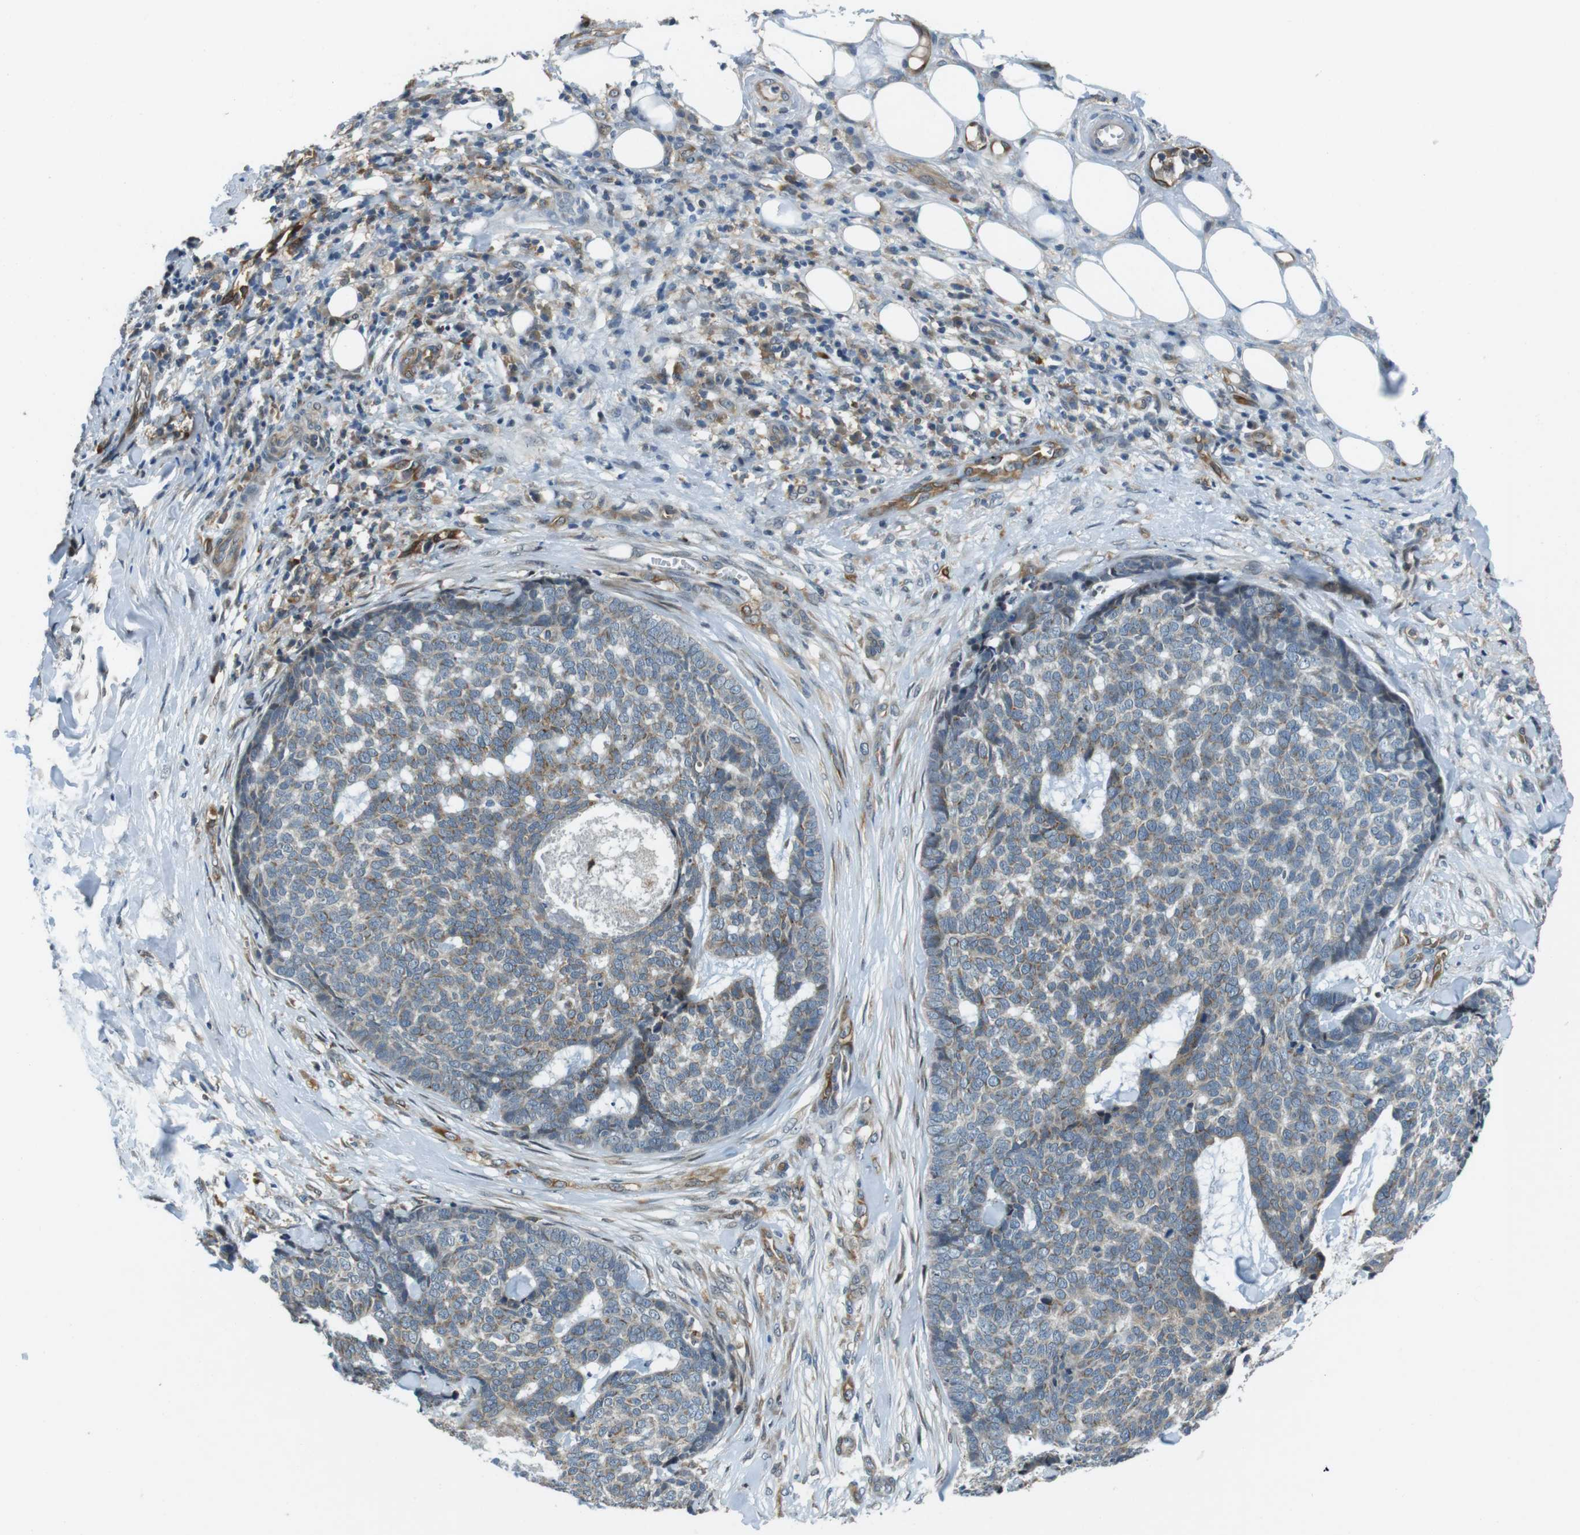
{"staining": {"intensity": "weak", "quantity": "<25%", "location": "cytoplasmic/membranous"}, "tissue": "skin cancer", "cell_type": "Tumor cells", "image_type": "cancer", "snomed": [{"axis": "morphology", "description": "Basal cell carcinoma"}, {"axis": "topography", "description": "Skin"}], "caption": "A high-resolution photomicrograph shows IHC staining of skin cancer (basal cell carcinoma), which shows no significant staining in tumor cells.", "gene": "PALD1", "patient": {"sex": "male", "age": 84}}